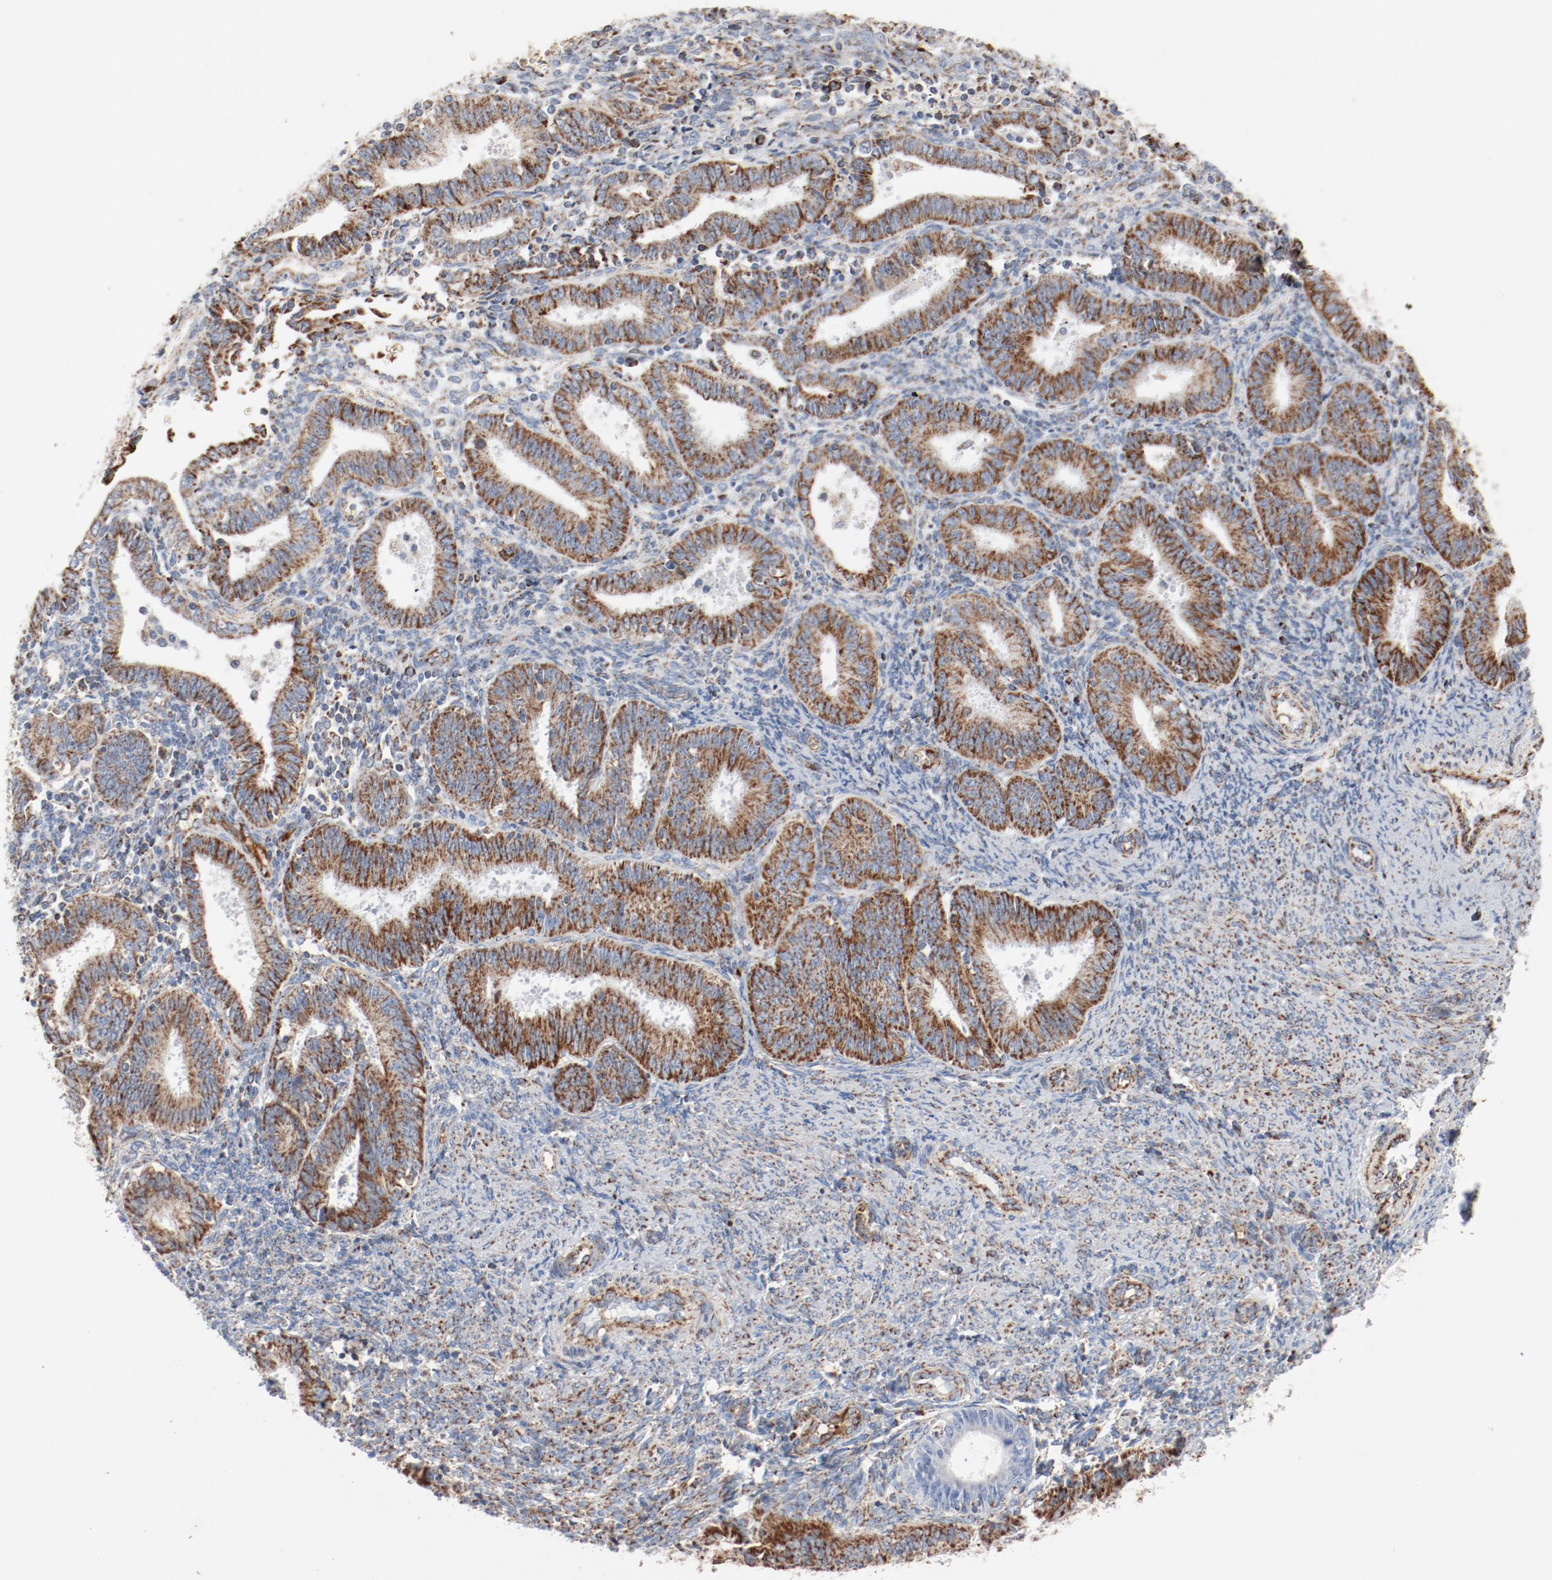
{"staining": {"intensity": "moderate", "quantity": "<25%", "location": "cytoplasmic/membranous"}, "tissue": "endometrial cancer", "cell_type": "Tumor cells", "image_type": "cancer", "snomed": [{"axis": "morphology", "description": "Adenocarcinoma, NOS"}, {"axis": "topography", "description": "Endometrium"}], "caption": "A photomicrograph showing moderate cytoplasmic/membranous positivity in approximately <25% of tumor cells in endometrial adenocarcinoma, as visualized by brown immunohistochemical staining.", "gene": "NDUFB8", "patient": {"sex": "female", "age": 42}}